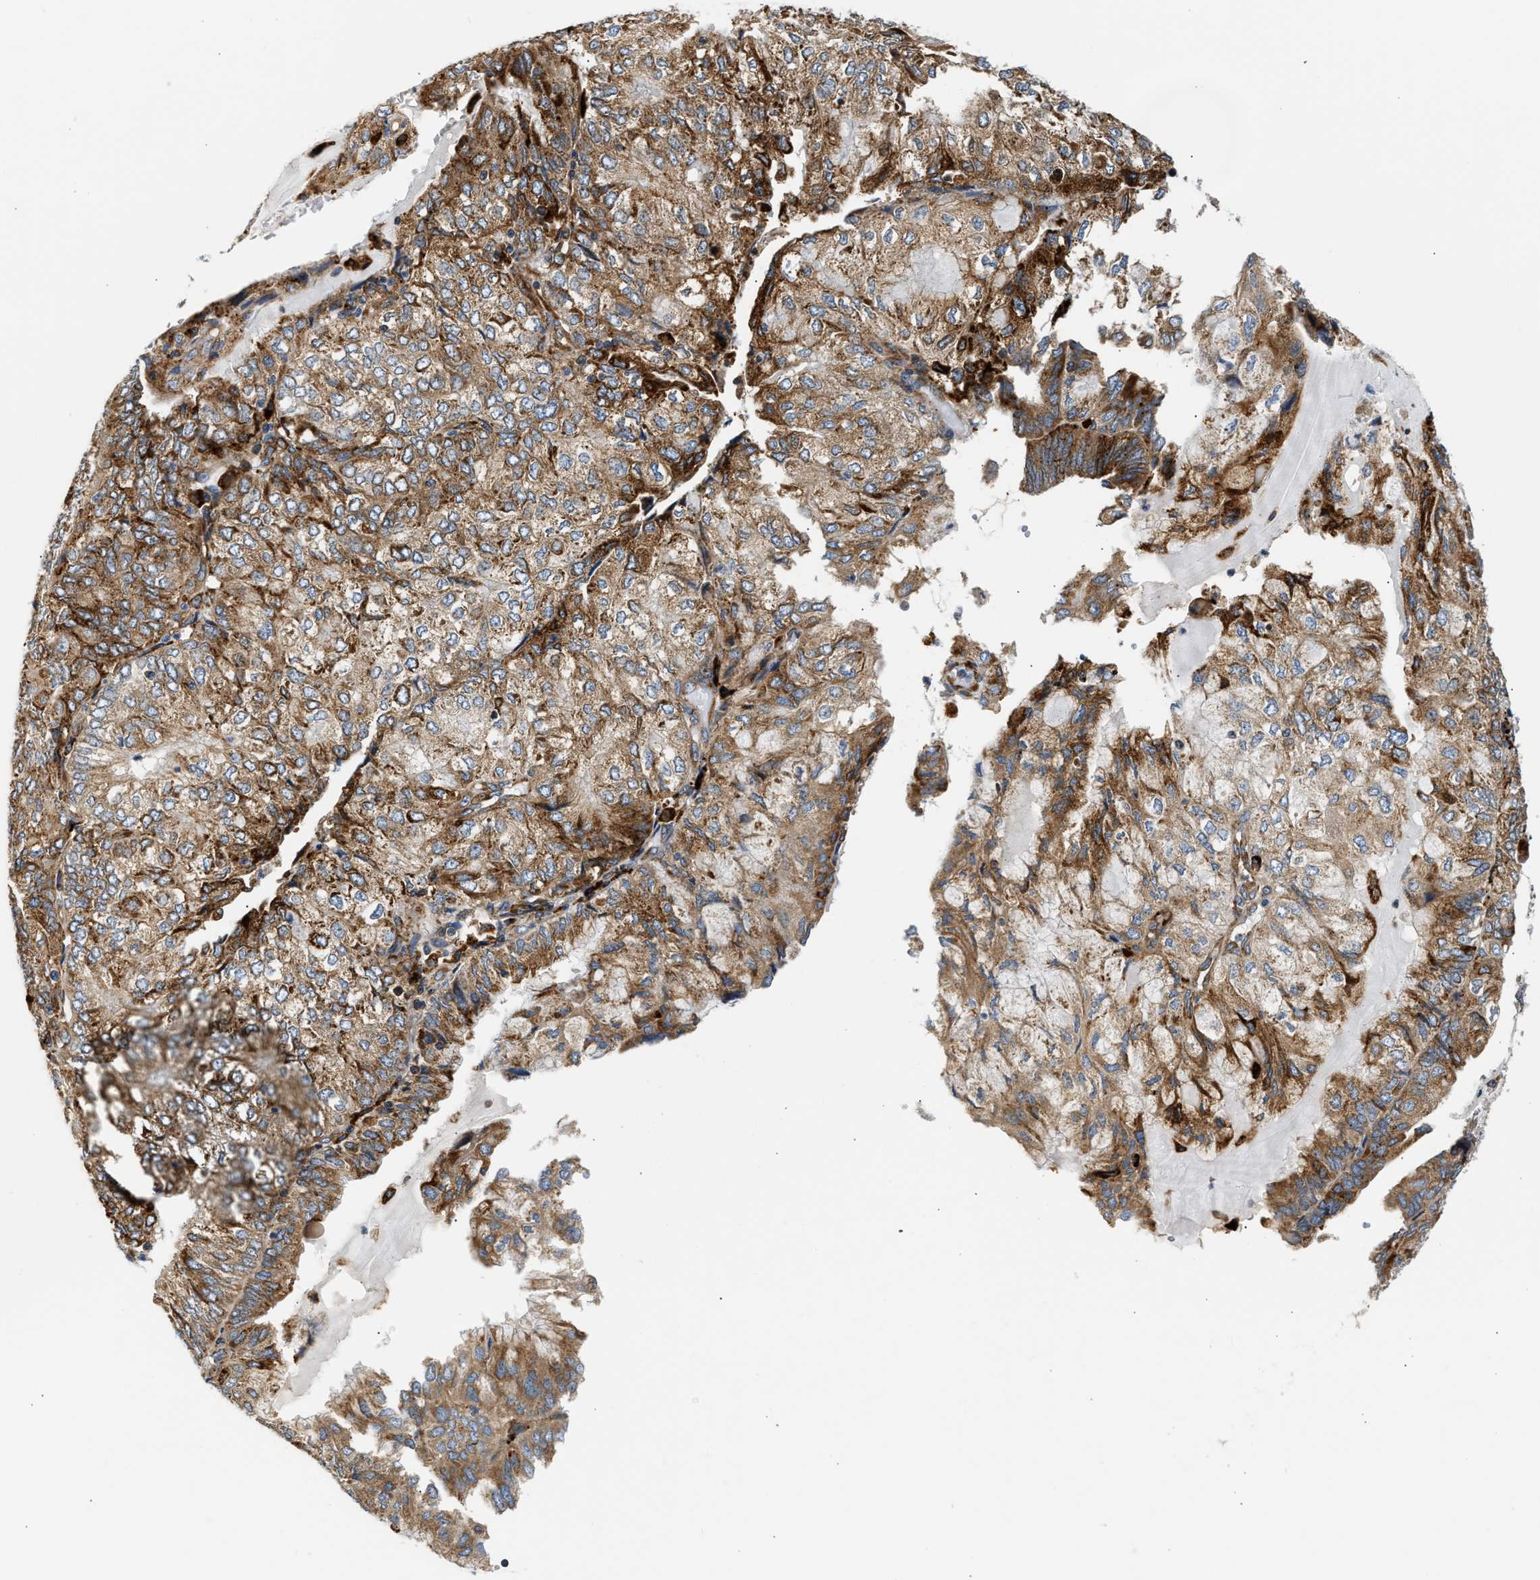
{"staining": {"intensity": "strong", "quantity": ">75%", "location": "cytoplasmic/membranous"}, "tissue": "endometrial cancer", "cell_type": "Tumor cells", "image_type": "cancer", "snomed": [{"axis": "morphology", "description": "Adenocarcinoma, NOS"}, {"axis": "topography", "description": "Endometrium"}], "caption": "Immunohistochemistry (IHC) photomicrograph of neoplastic tissue: endometrial cancer stained using immunohistochemistry displays high levels of strong protein expression localized specifically in the cytoplasmic/membranous of tumor cells, appearing as a cytoplasmic/membranous brown color.", "gene": "AMZ1", "patient": {"sex": "female", "age": 81}}